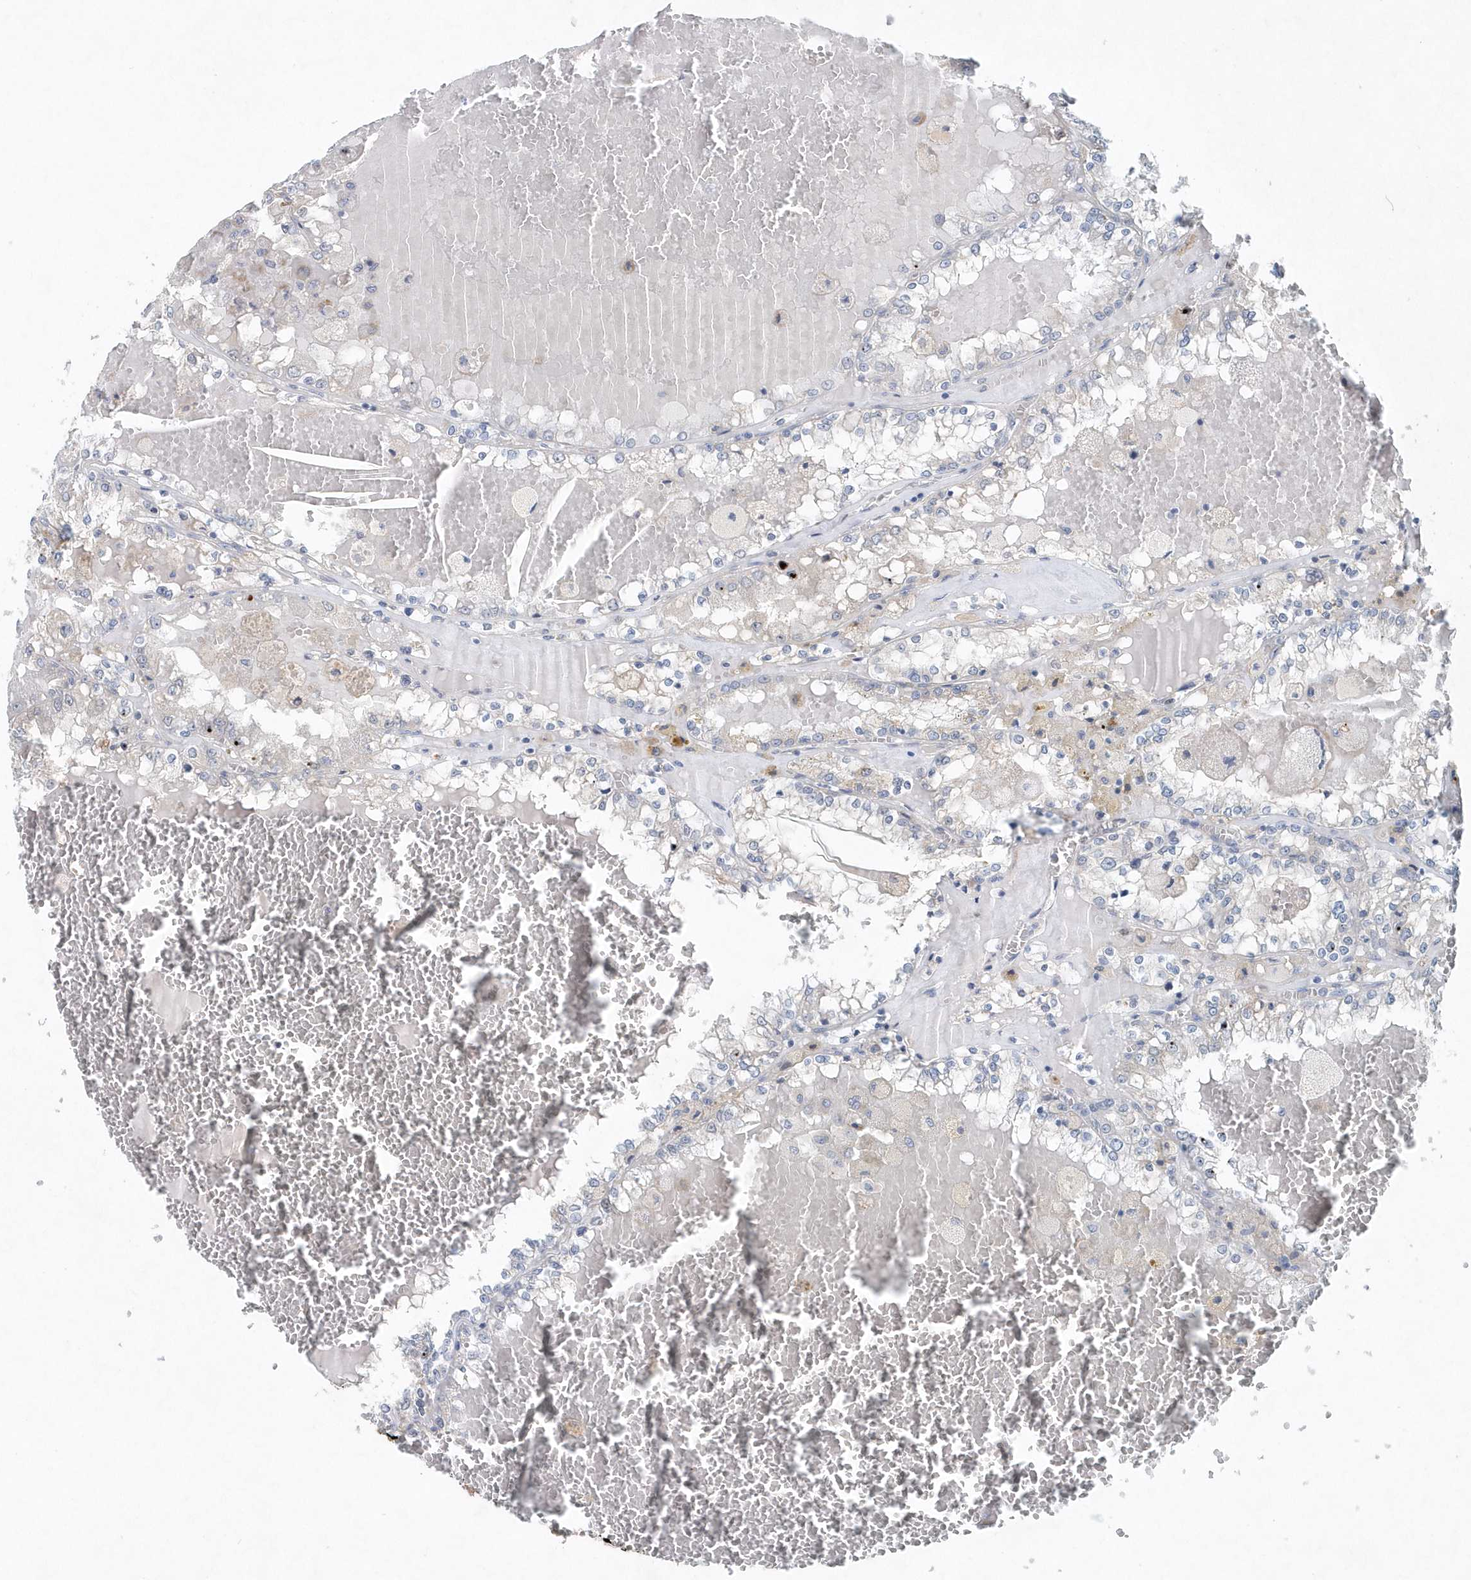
{"staining": {"intensity": "negative", "quantity": "none", "location": "none"}, "tissue": "renal cancer", "cell_type": "Tumor cells", "image_type": "cancer", "snomed": [{"axis": "morphology", "description": "Adenocarcinoma, NOS"}, {"axis": "topography", "description": "Kidney"}], "caption": "A histopathology image of human renal cancer is negative for staining in tumor cells. (DAB immunohistochemistry visualized using brightfield microscopy, high magnification).", "gene": "PFN2", "patient": {"sex": "female", "age": 56}}